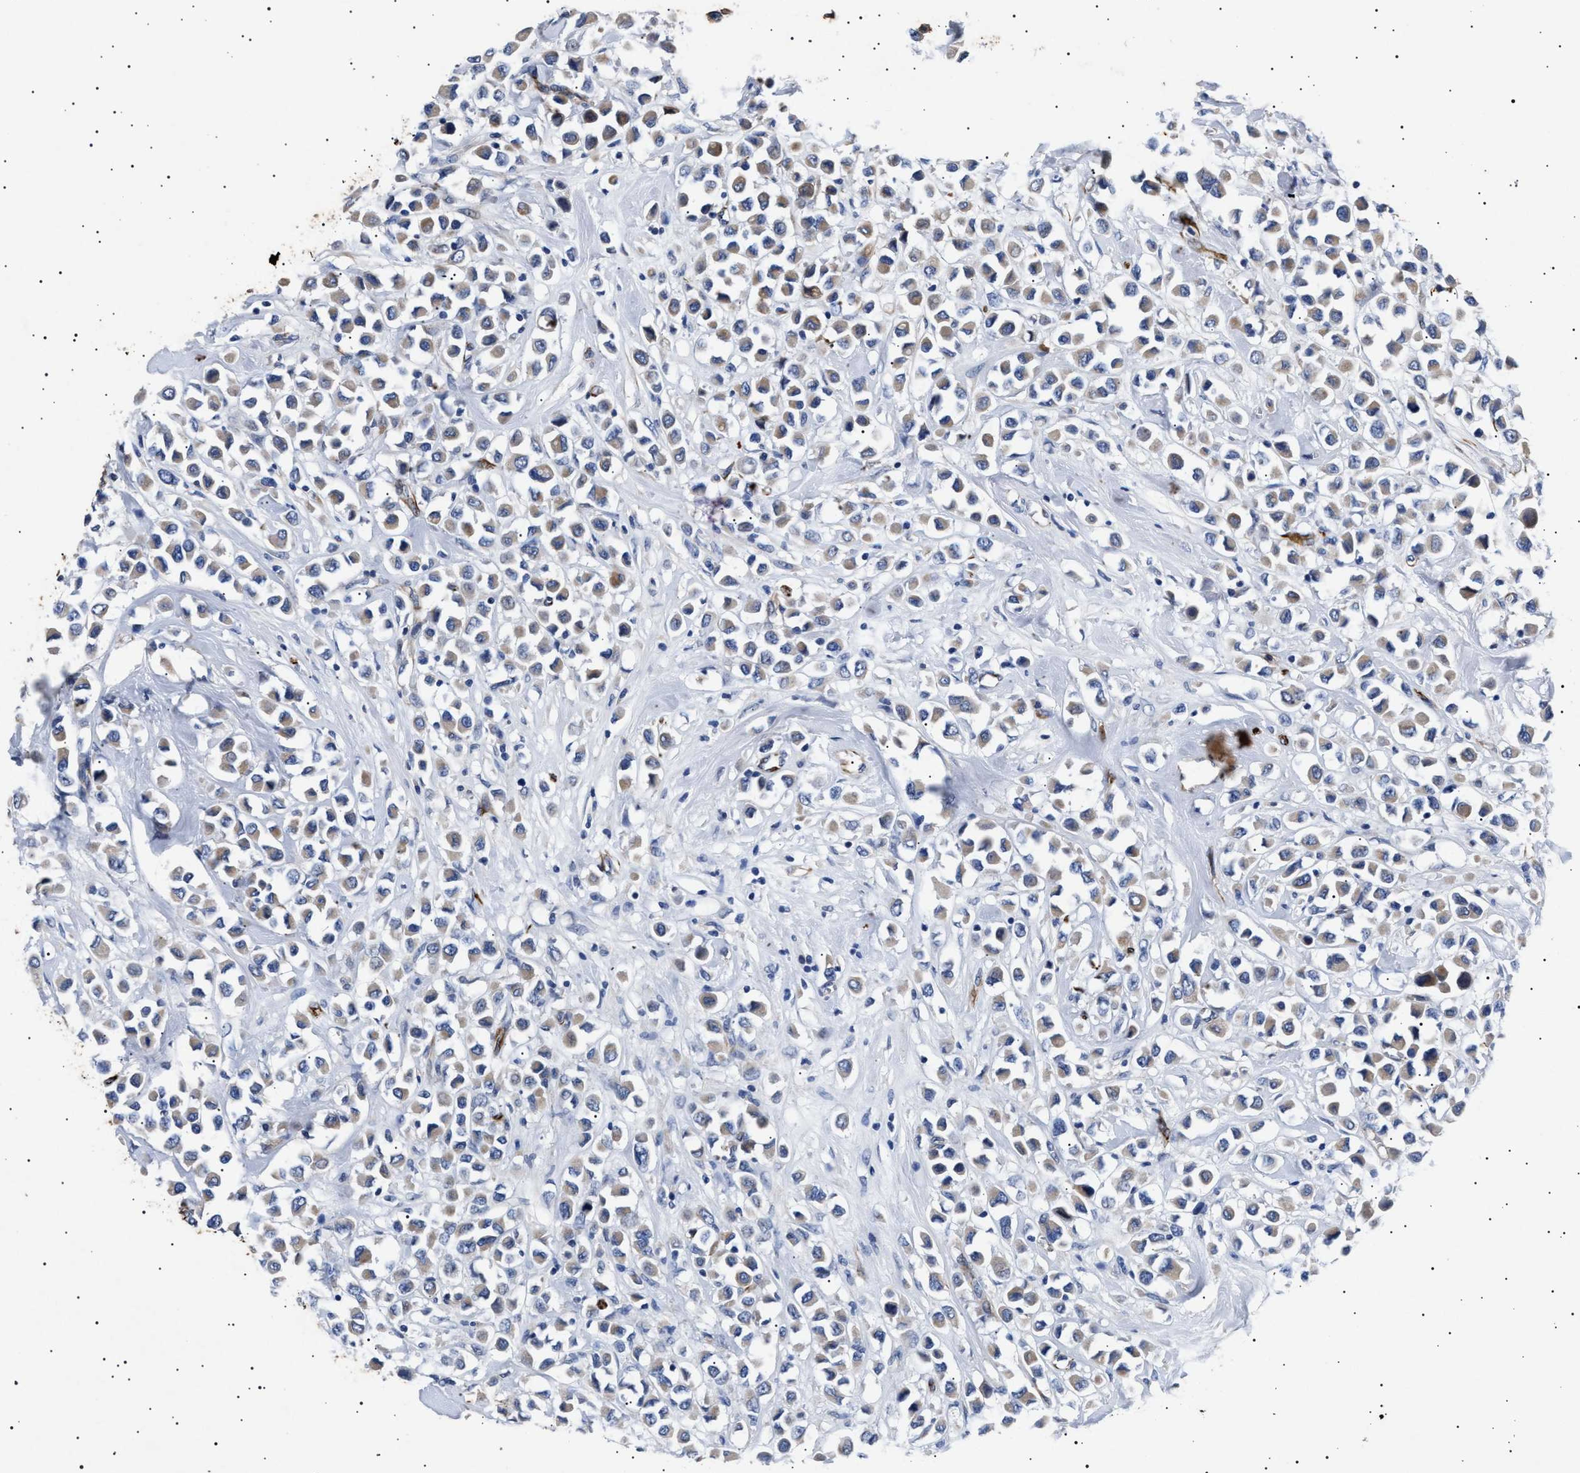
{"staining": {"intensity": "weak", "quantity": "25%-75%", "location": "cytoplasmic/membranous"}, "tissue": "breast cancer", "cell_type": "Tumor cells", "image_type": "cancer", "snomed": [{"axis": "morphology", "description": "Duct carcinoma"}, {"axis": "topography", "description": "Breast"}], "caption": "The immunohistochemical stain labels weak cytoplasmic/membranous staining in tumor cells of breast cancer tissue.", "gene": "OLFML2A", "patient": {"sex": "female", "age": 61}}